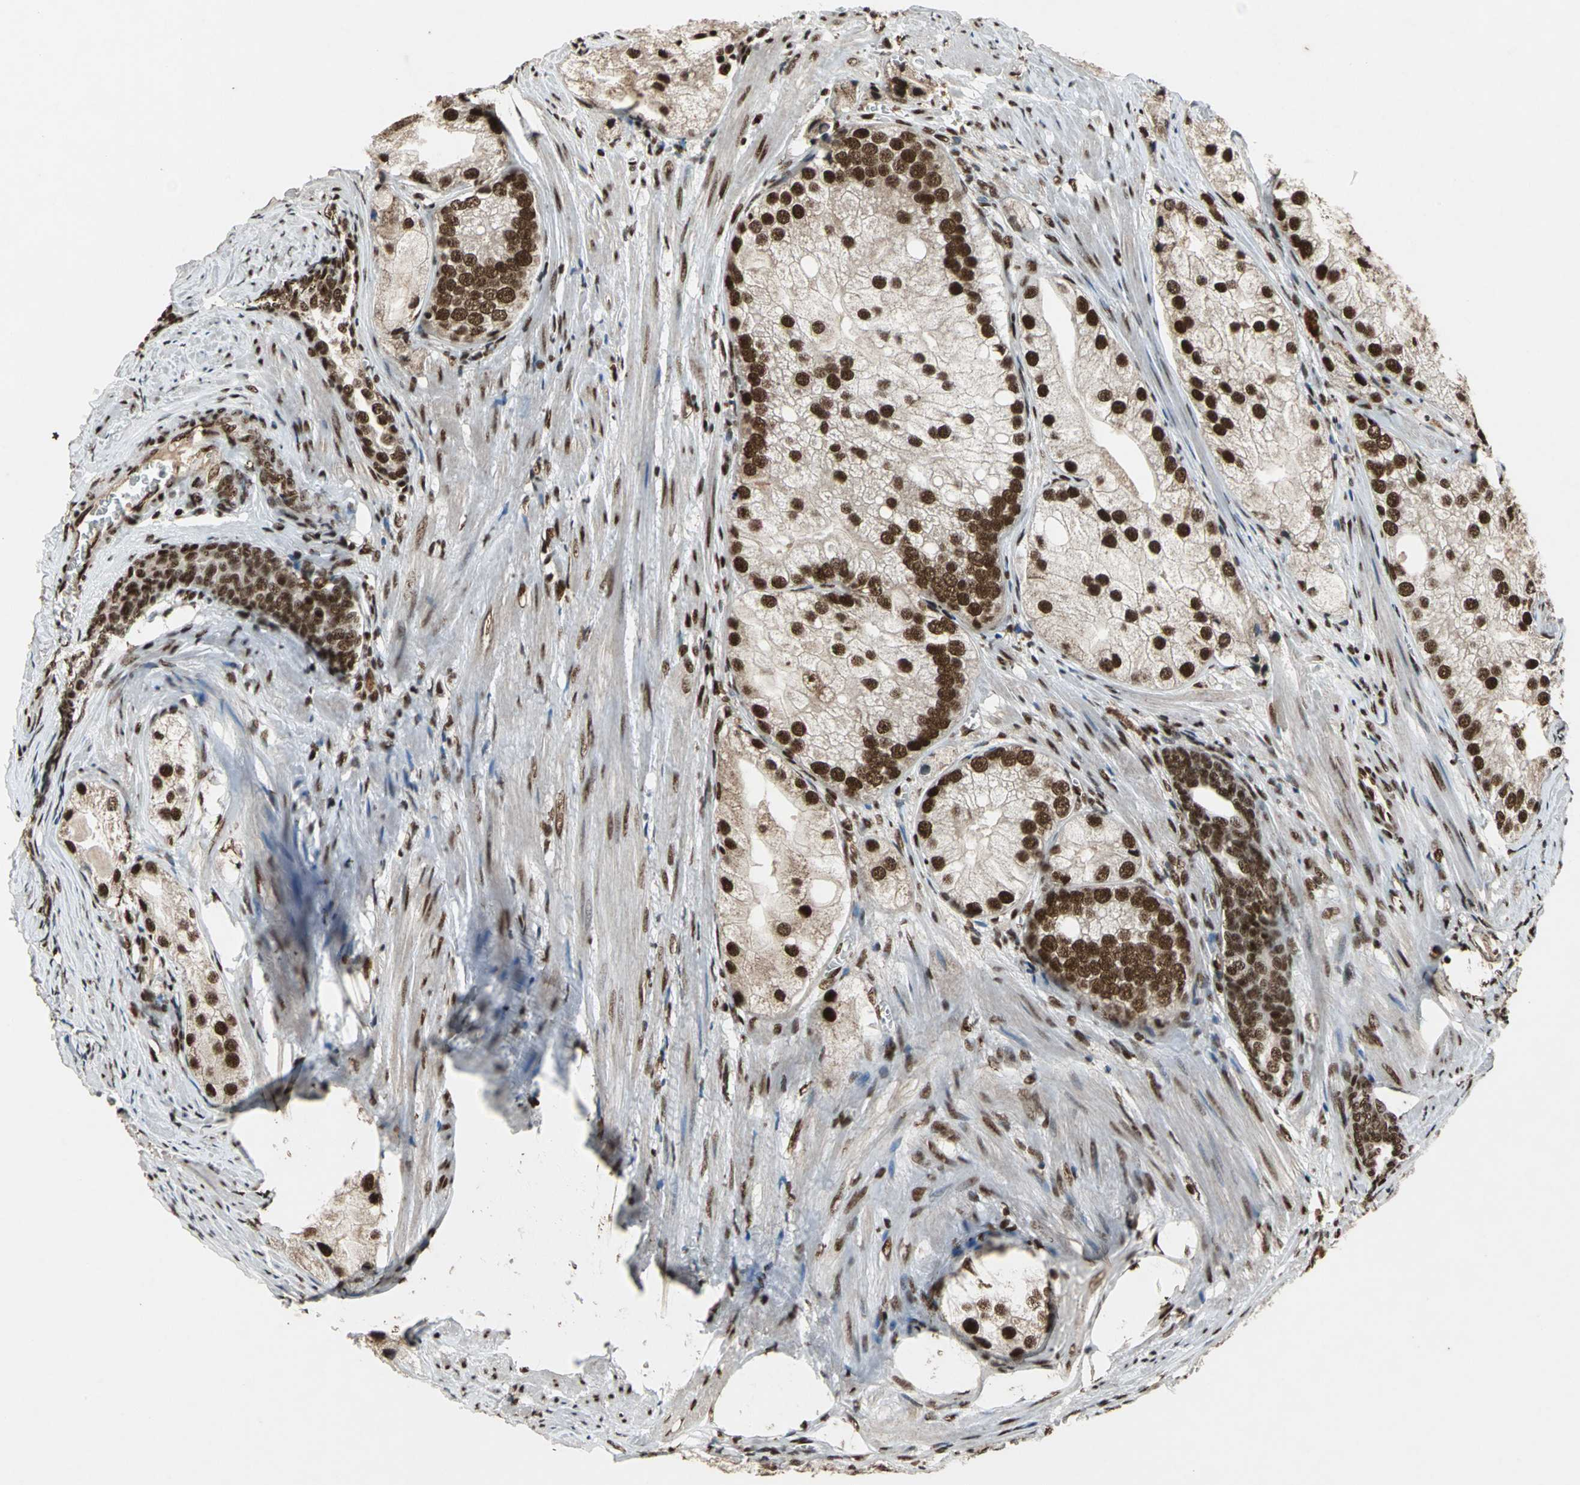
{"staining": {"intensity": "strong", "quantity": ">75%", "location": "nuclear"}, "tissue": "prostate cancer", "cell_type": "Tumor cells", "image_type": "cancer", "snomed": [{"axis": "morphology", "description": "Adenocarcinoma, Low grade"}, {"axis": "topography", "description": "Prostate"}], "caption": "Tumor cells demonstrate high levels of strong nuclear positivity in approximately >75% of cells in adenocarcinoma (low-grade) (prostate).", "gene": "MTA2", "patient": {"sex": "male", "age": 69}}